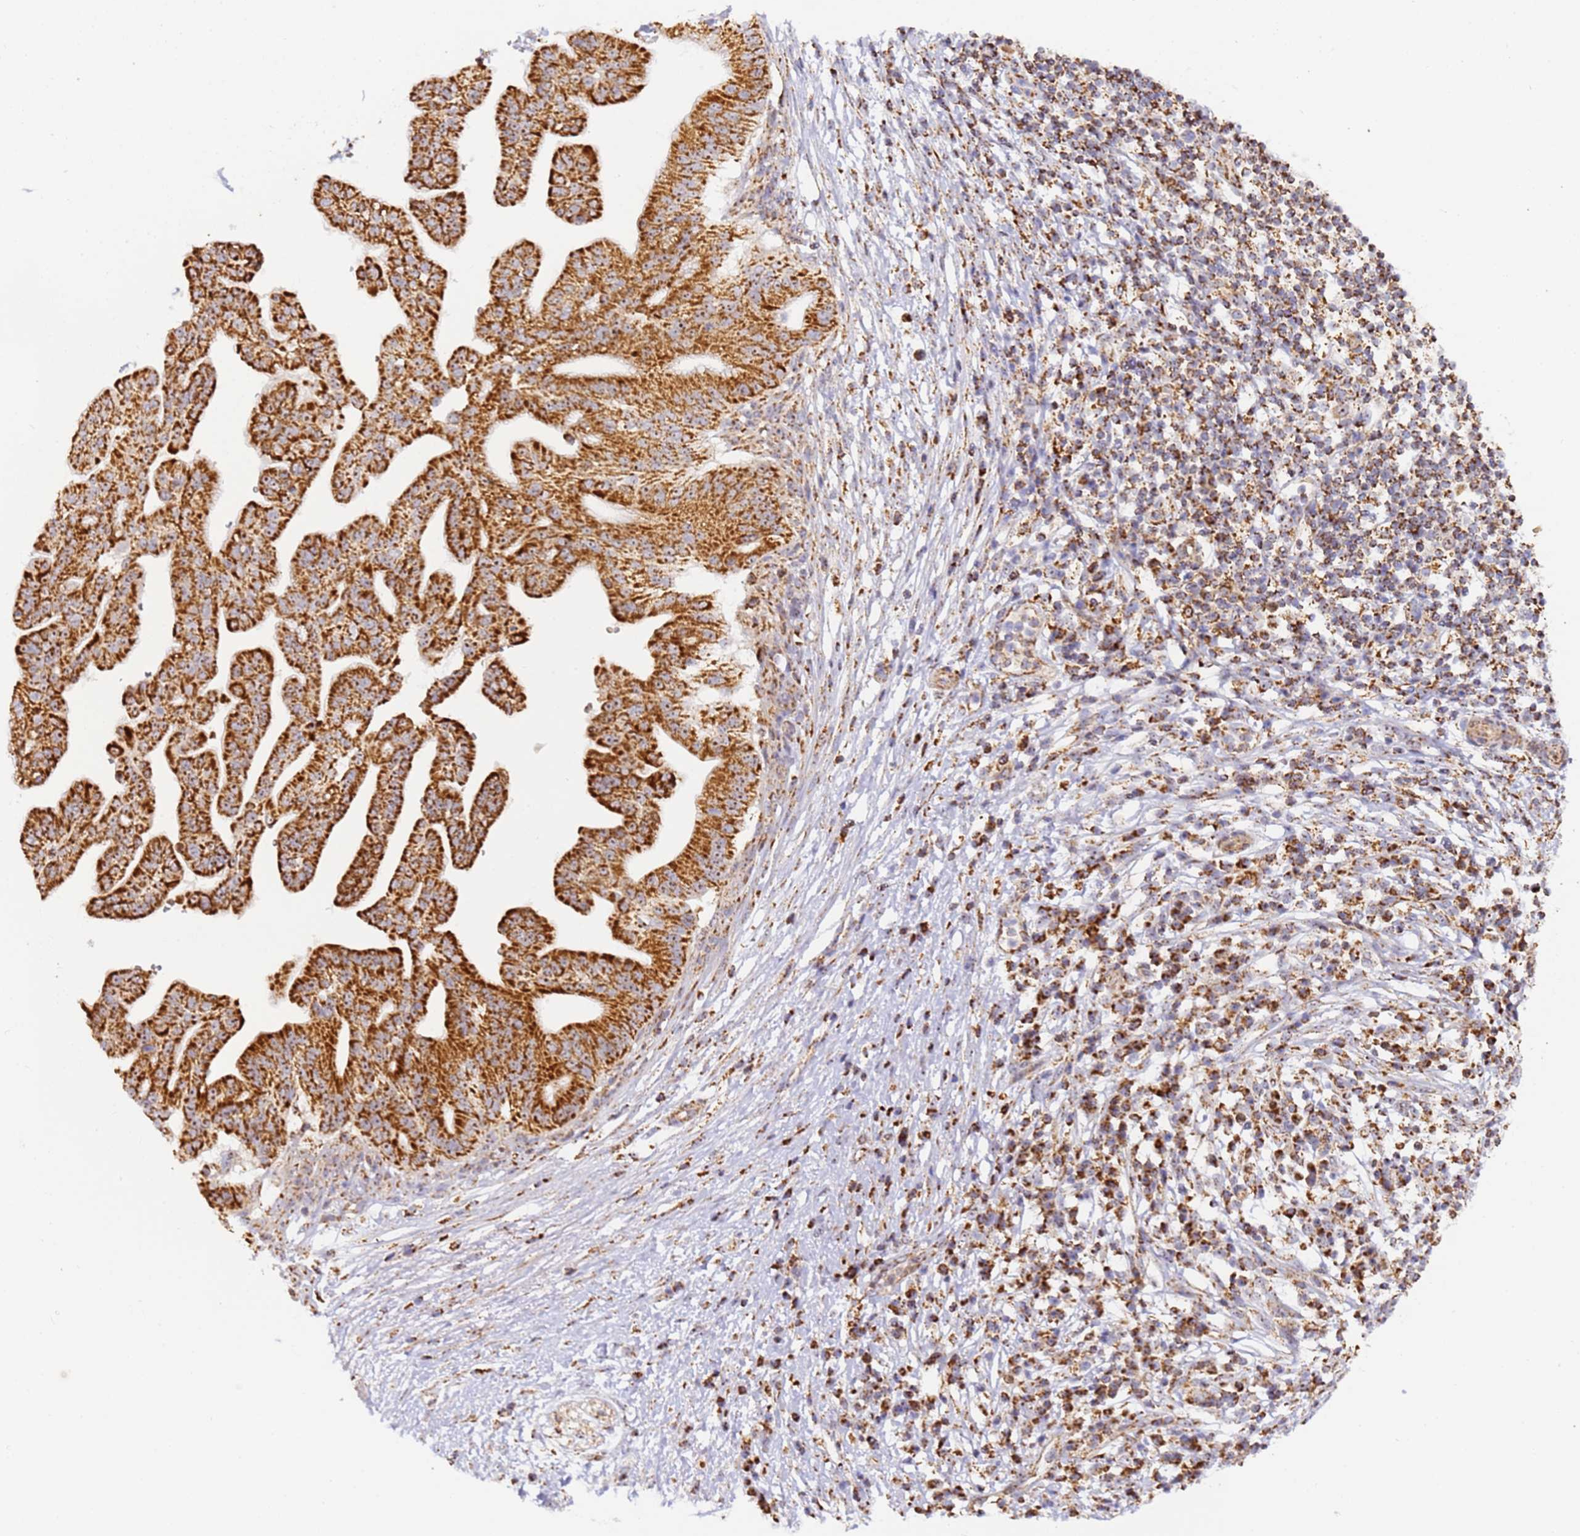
{"staining": {"intensity": "strong", "quantity": ">75%", "location": "cytoplasmic/membranous"}, "tissue": "pancreatic cancer", "cell_type": "Tumor cells", "image_type": "cancer", "snomed": [{"axis": "morphology", "description": "Adenocarcinoma, NOS"}, {"axis": "topography", "description": "Pancreas"}], "caption": "Immunohistochemical staining of pancreatic cancer (adenocarcinoma) displays high levels of strong cytoplasmic/membranous protein positivity in about >75% of tumor cells.", "gene": "FRG2C", "patient": {"sex": "male", "age": 68}}